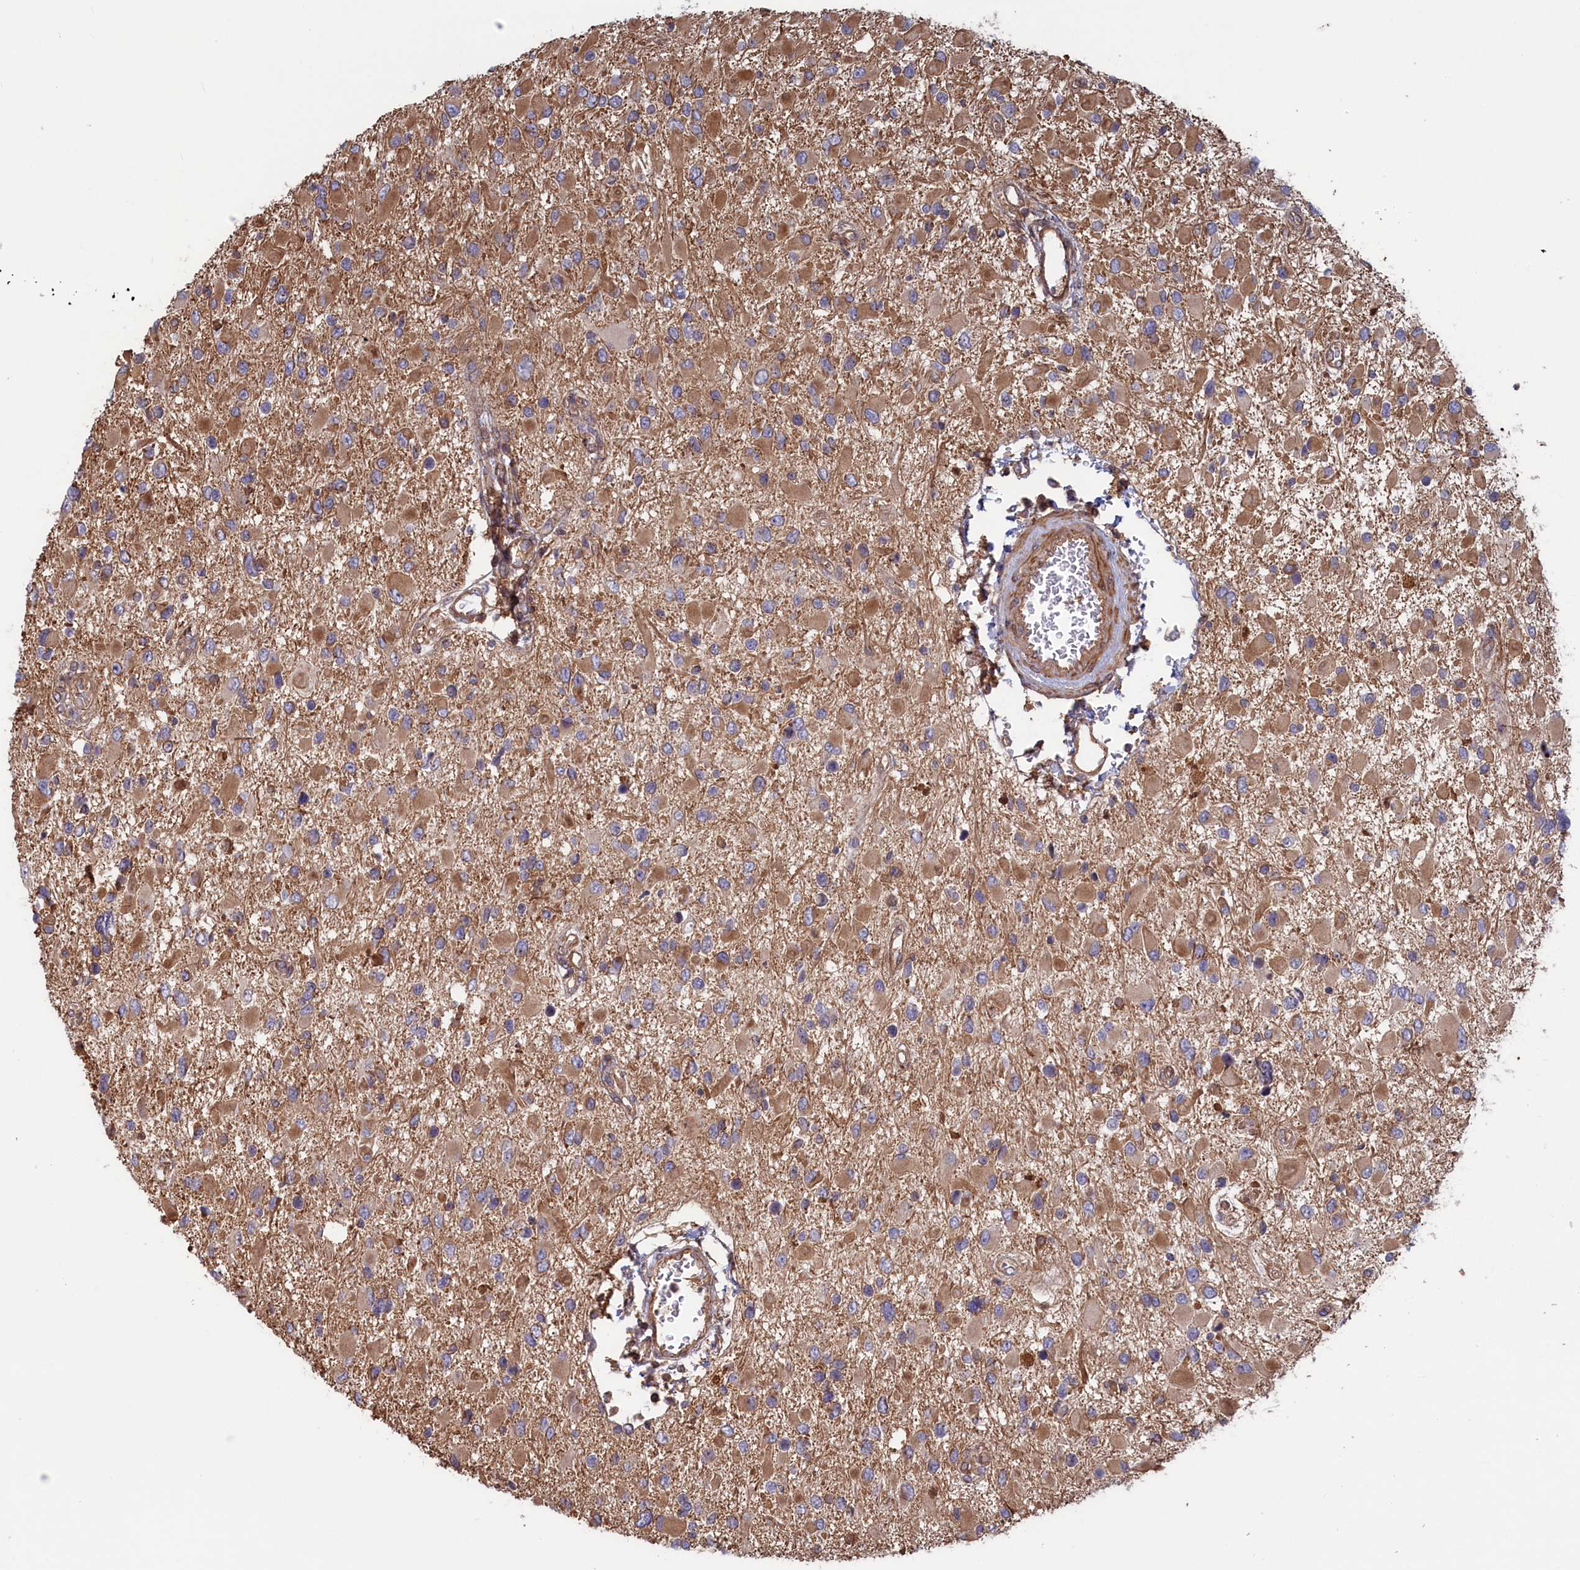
{"staining": {"intensity": "moderate", "quantity": "25%-75%", "location": "cytoplasmic/membranous"}, "tissue": "glioma", "cell_type": "Tumor cells", "image_type": "cancer", "snomed": [{"axis": "morphology", "description": "Glioma, malignant, High grade"}, {"axis": "topography", "description": "Brain"}], "caption": "Protein staining shows moderate cytoplasmic/membranous positivity in approximately 25%-75% of tumor cells in high-grade glioma (malignant).", "gene": "RILPL1", "patient": {"sex": "male", "age": 53}}